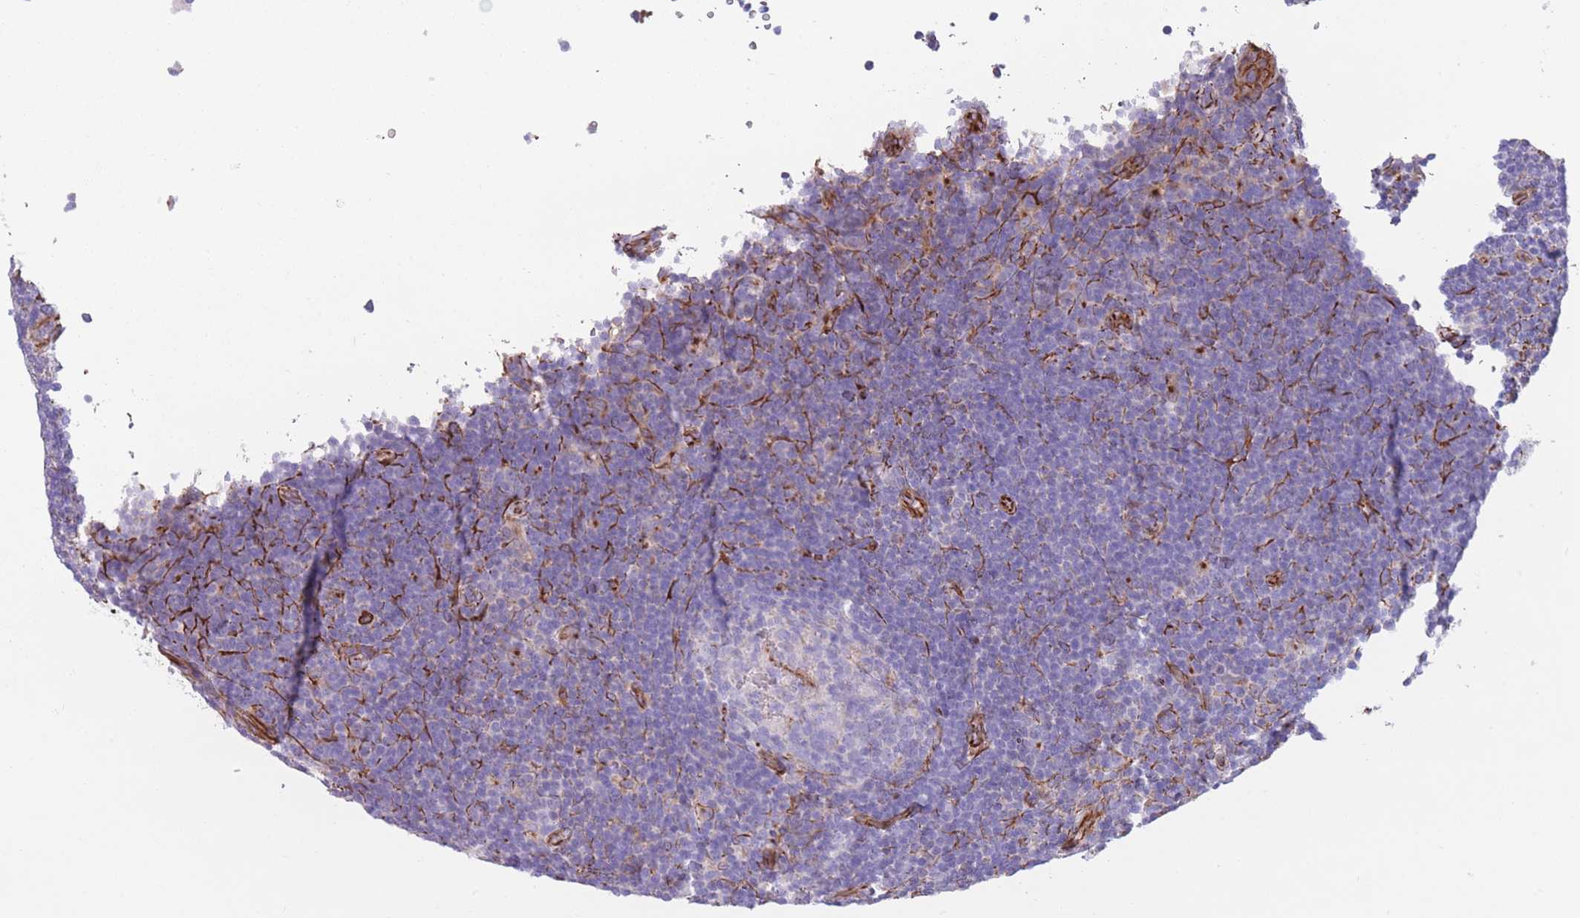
{"staining": {"intensity": "negative", "quantity": "none", "location": "none"}, "tissue": "lymphoma", "cell_type": "Tumor cells", "image_type": "cancer", "snomed": [{"axis": "morphology", "description": "Hodgkin's disease, NOS"}, {"axis": "topography", "description": "Lymph node"}], "caption": "Immunohistochemistry of lymphoma exhibits no positivity in tumor cells.", "gene": "PTCD1", "patient": {"sex": "female", "age": 57}}